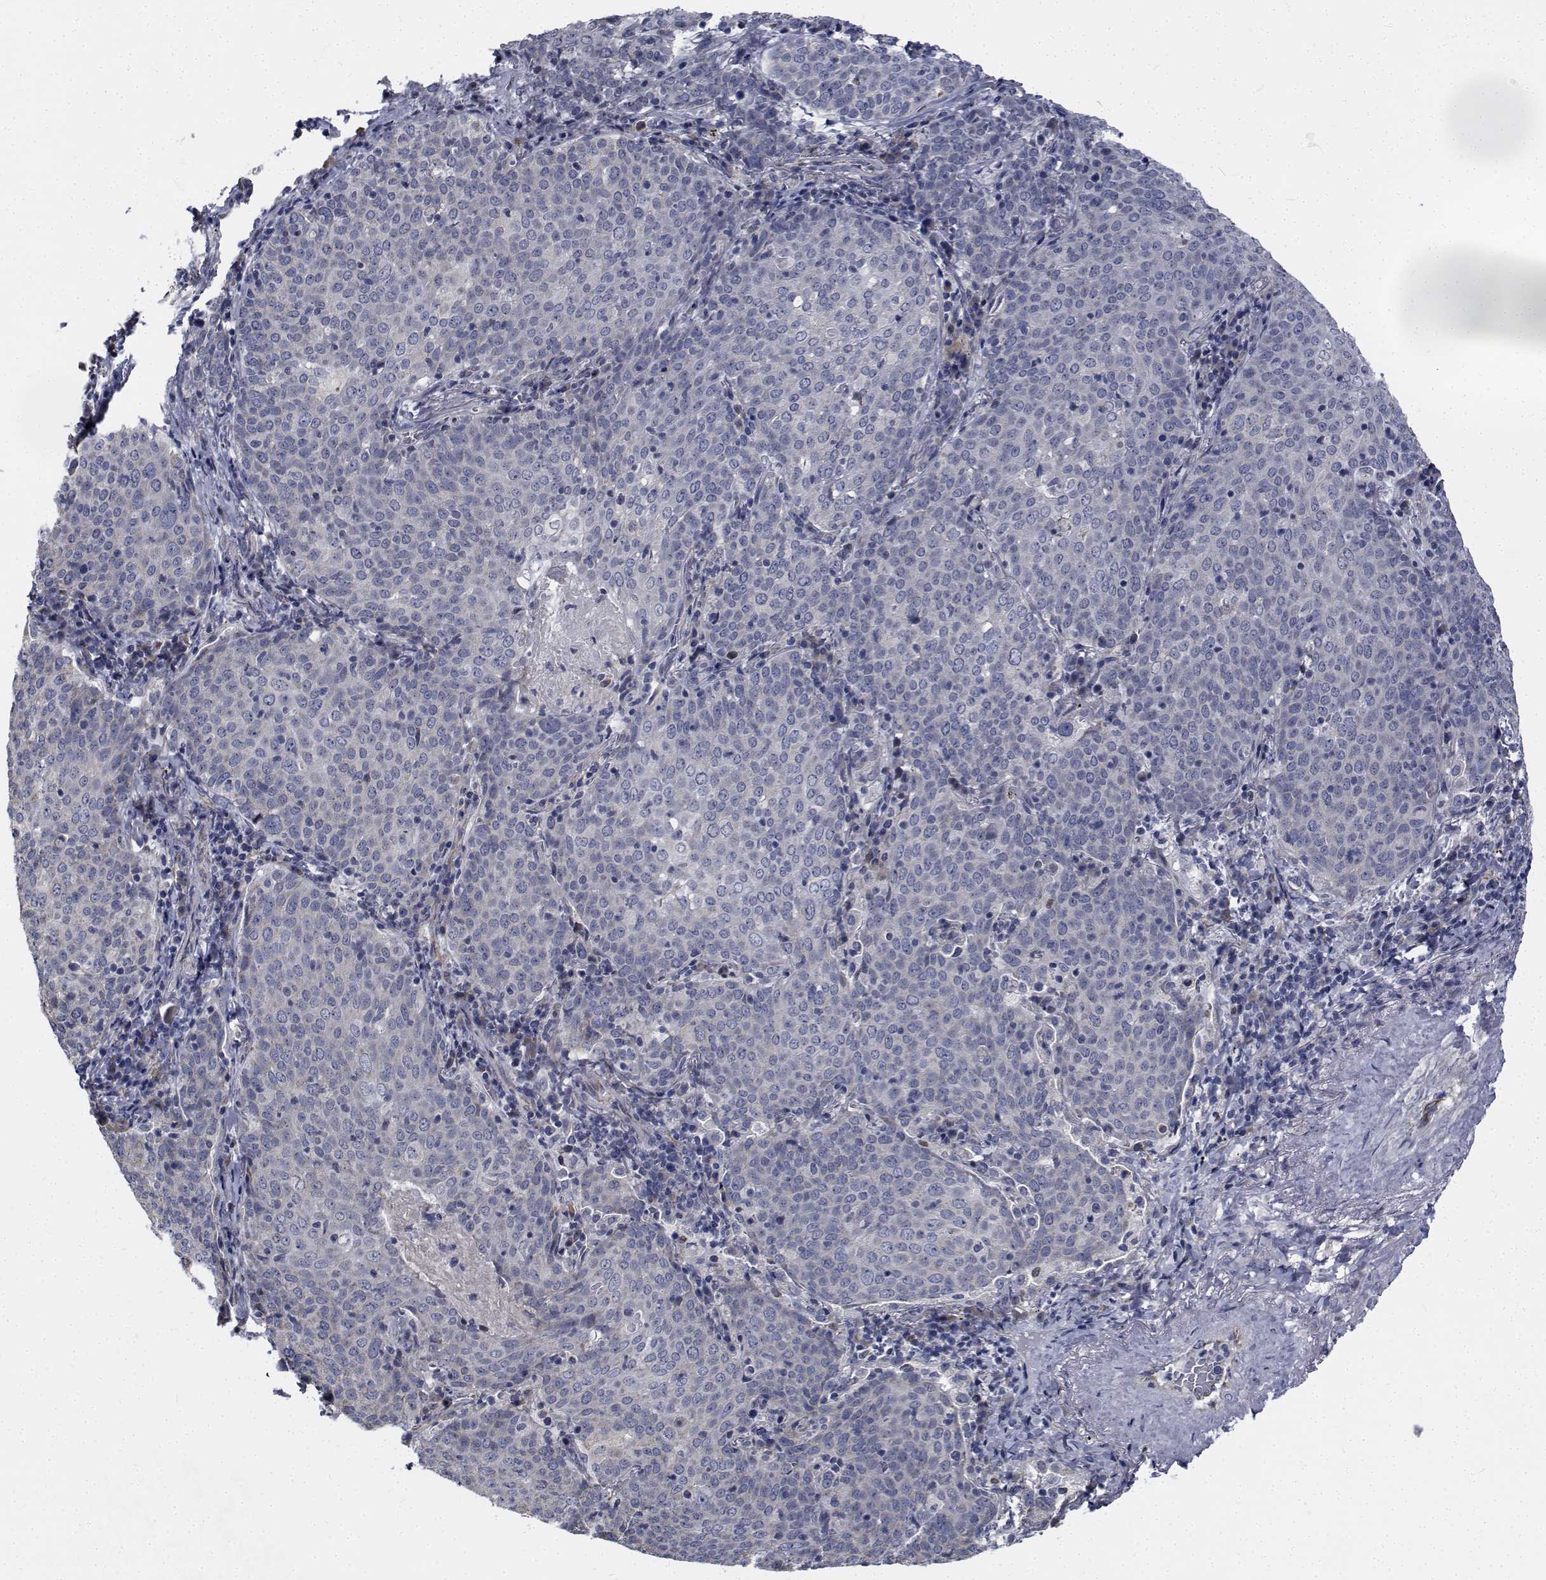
{"staining": {"intensity": "negative", "quantity": "none", "location": "none"}, "tissue": "lung cancer", "cell_type": "Tumor cells", "image_type": "cancer", "snomed": [{"axis": "morphology", "description": "Squamous cell carcinoma, NOS"}, {"axis": "topography", "description": "Lung"}], "caption": "Lung squamous cell carcinoma was stained to show a protein in brown. There is no significant expression in tumor cells.", "gene": "TTBK1", "patient": {"sex": "male", "age": 82}}